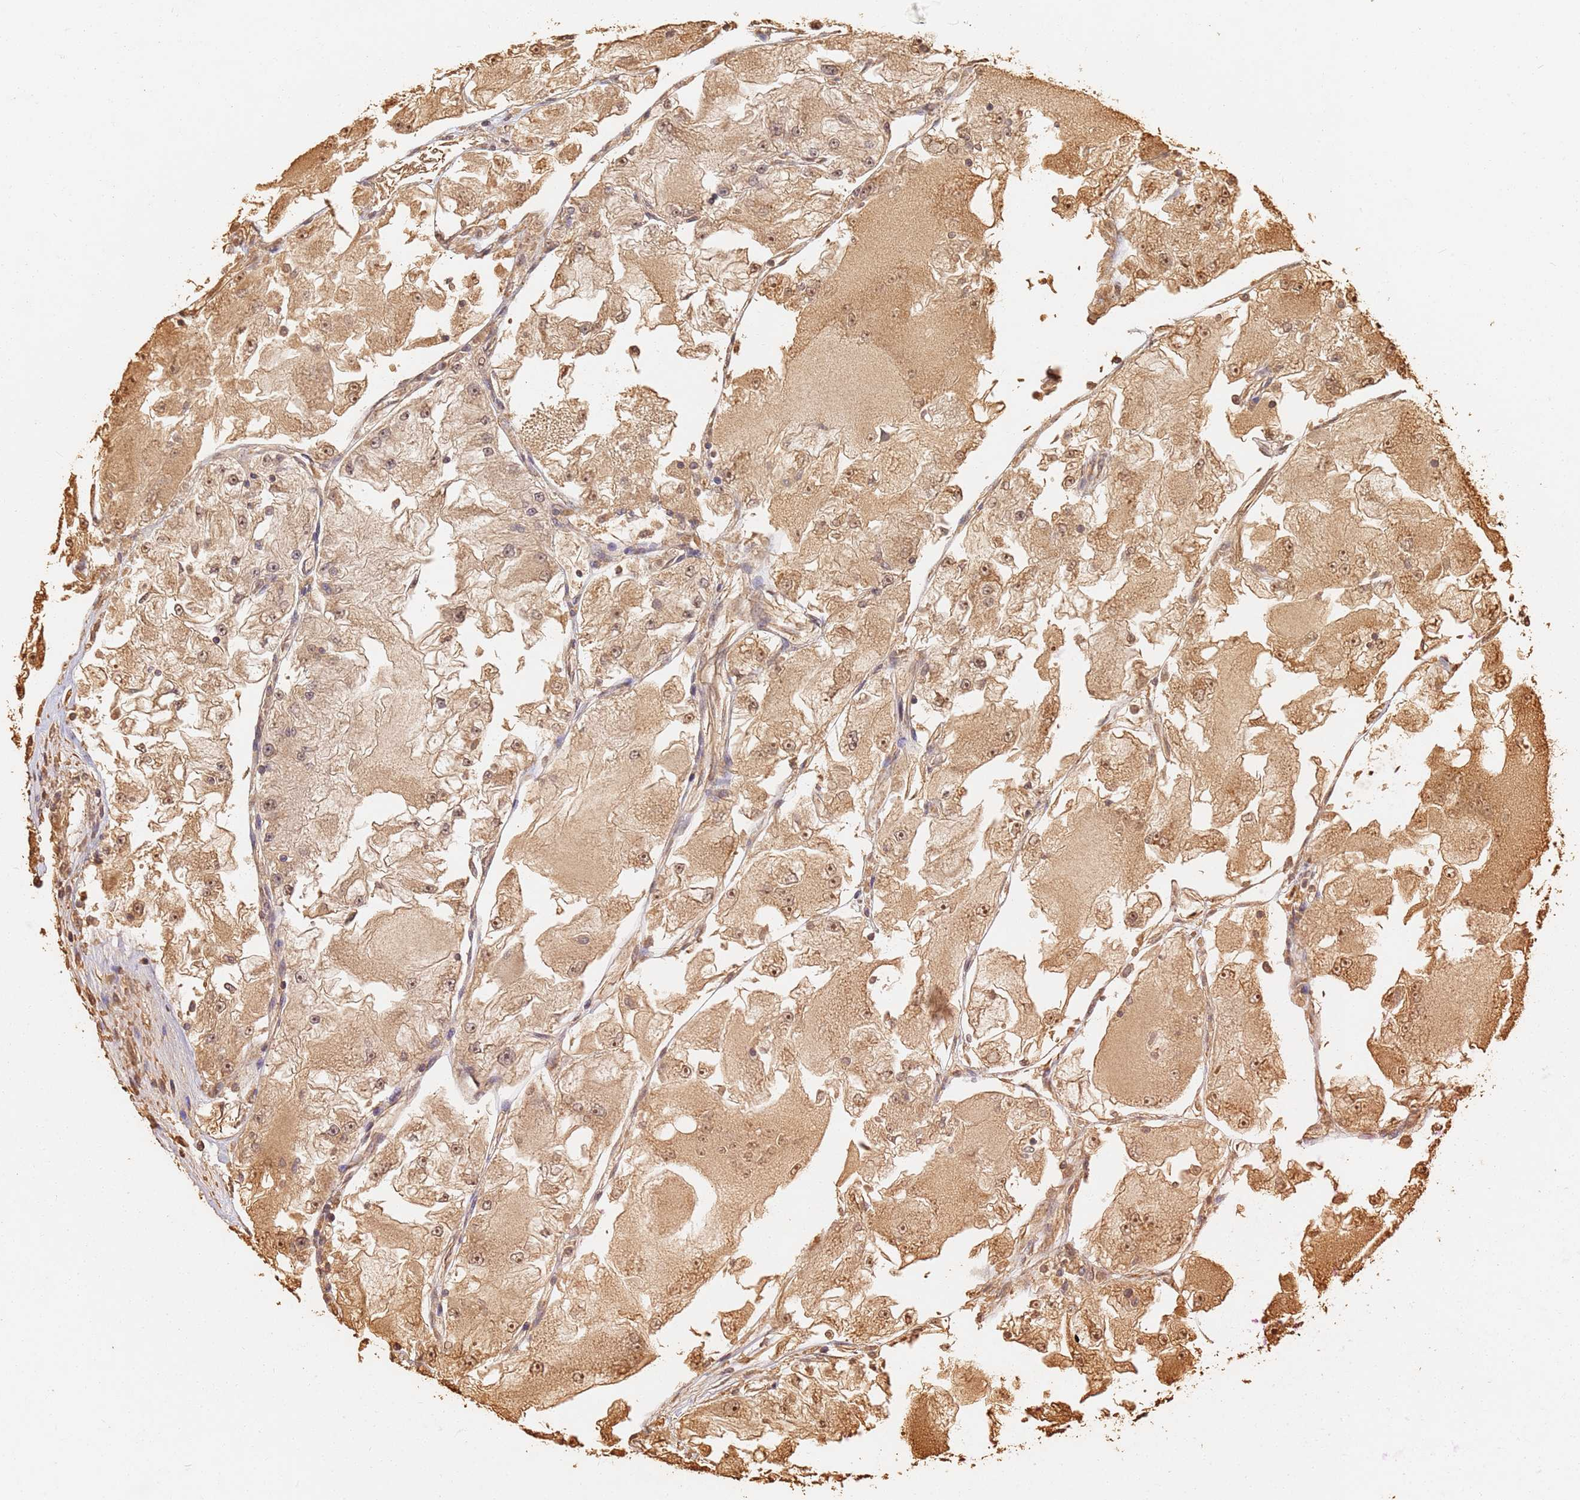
{"staining": {"intensity": "moderate", "quantity": ">75%", "location": "cytoplasmic/membranous,nuclear"}, "tissue": "renal cancer", "cell_type": "Tumor cells", "image_type": "cancer", "snomed": [{"axis": "morphology", "description": "Adenocarcinoma, NOS"}, {"axis": "topography", "description": "Kidney"}], "caption": "Human renal cancer stained for a protein (brown) reveals moderate cytoplasmic/membranous and nuclear positive staining in approximately >75% of tumor cells.", "gene": "JAK2", "patient": {"sex": "female", "age": 72}}